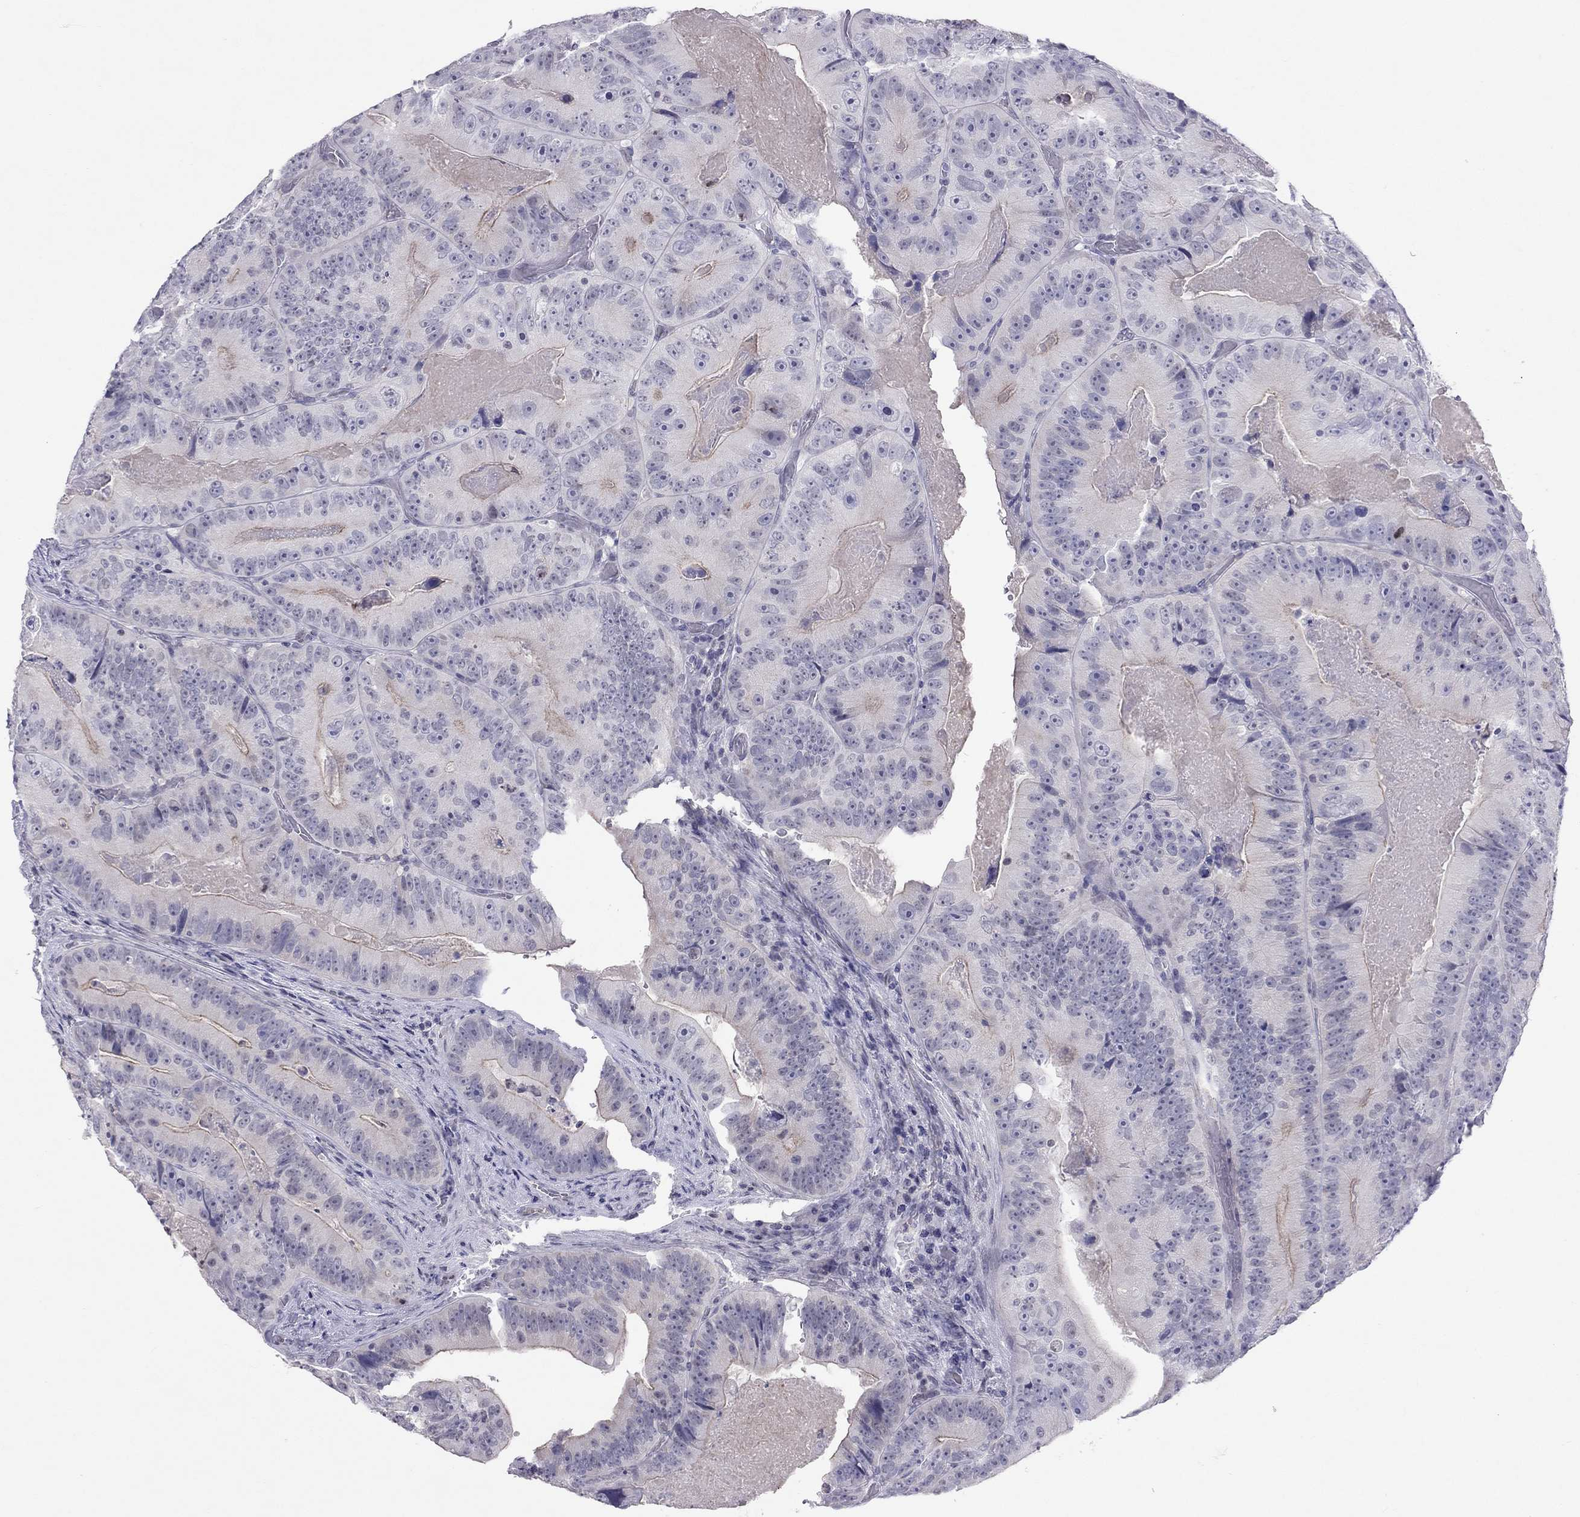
{"staining": {"intensity": "negative", "quantity": "none", "location": "none"}, "tissue": "colorectal cancer", "cell_type": "Tumor cells", "image_type": "cancer", "snomed": [{"axis": "morphology", "description": "Adenocarcinoma, NOS"}, {"axis": "topography", "description": "Colon"}], "caption": "This micrograph is of colorectal cancer stained with immunohistochemistry to label a protein in brown with the nuclei are counter-stained blue. There is no positivity in tumor cells.", "gene": "JHY", "patient": {"sex": "female", "age": 86}}